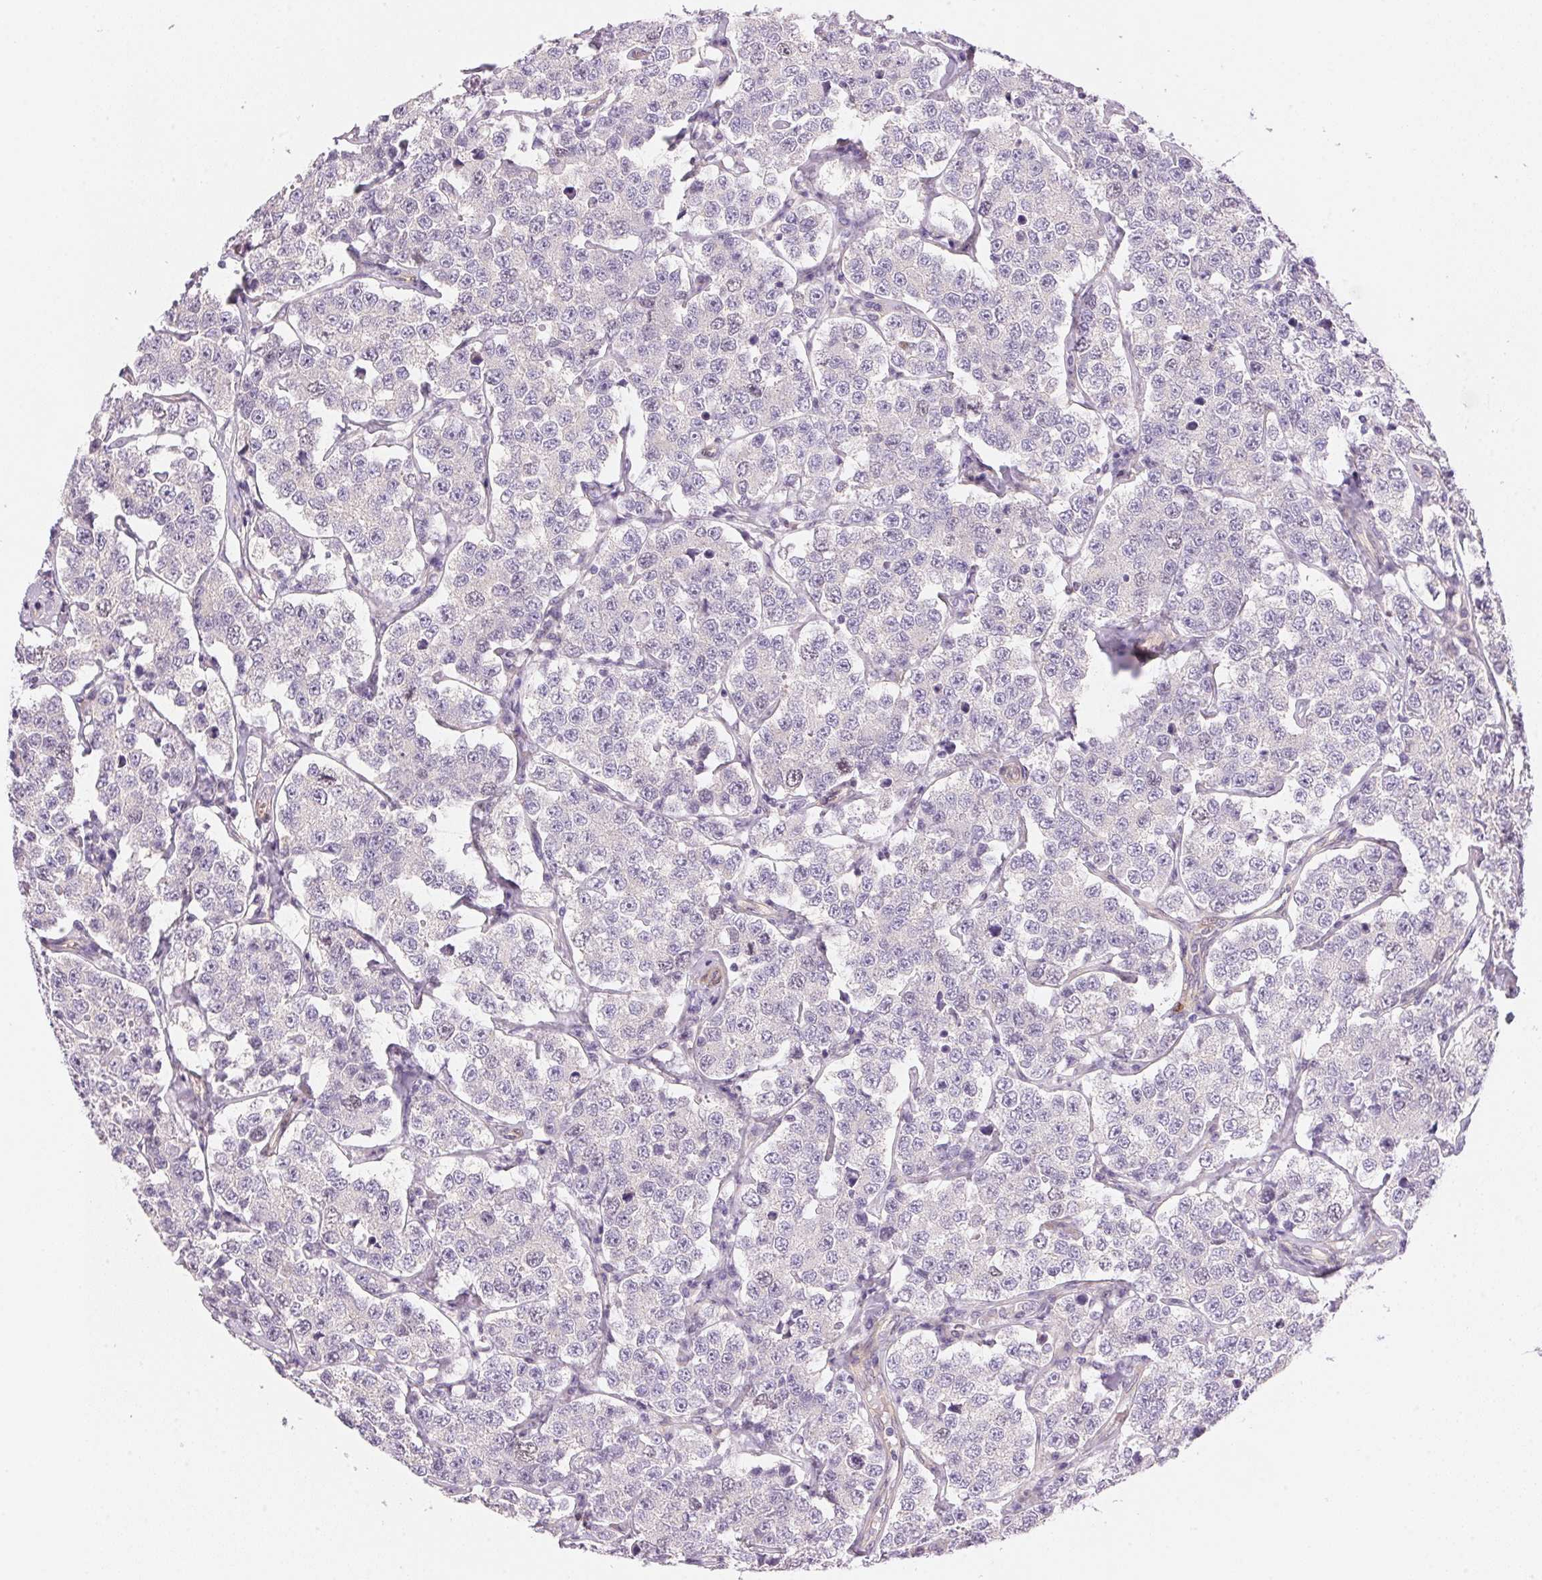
{"staining": {"intensity": "negative", "quantity": "none", "location": "none"}, "tissue": "testis cancer", "cell_type": "Tumor cells", "image_type": "cancer", "snomed": [{"axis": "morphology", "description": "Seminoma, NOS"}, {"axis": "topography", "description": "Testis"}], "caption": "DAB (3,3'-diaminobenzidine) immunohistochemical staining of testis cancer (seminoma) exhibits no significant expression in tumor cells.", "gene": "SMTN", "patient": {"sex": "male", "age": 34}}